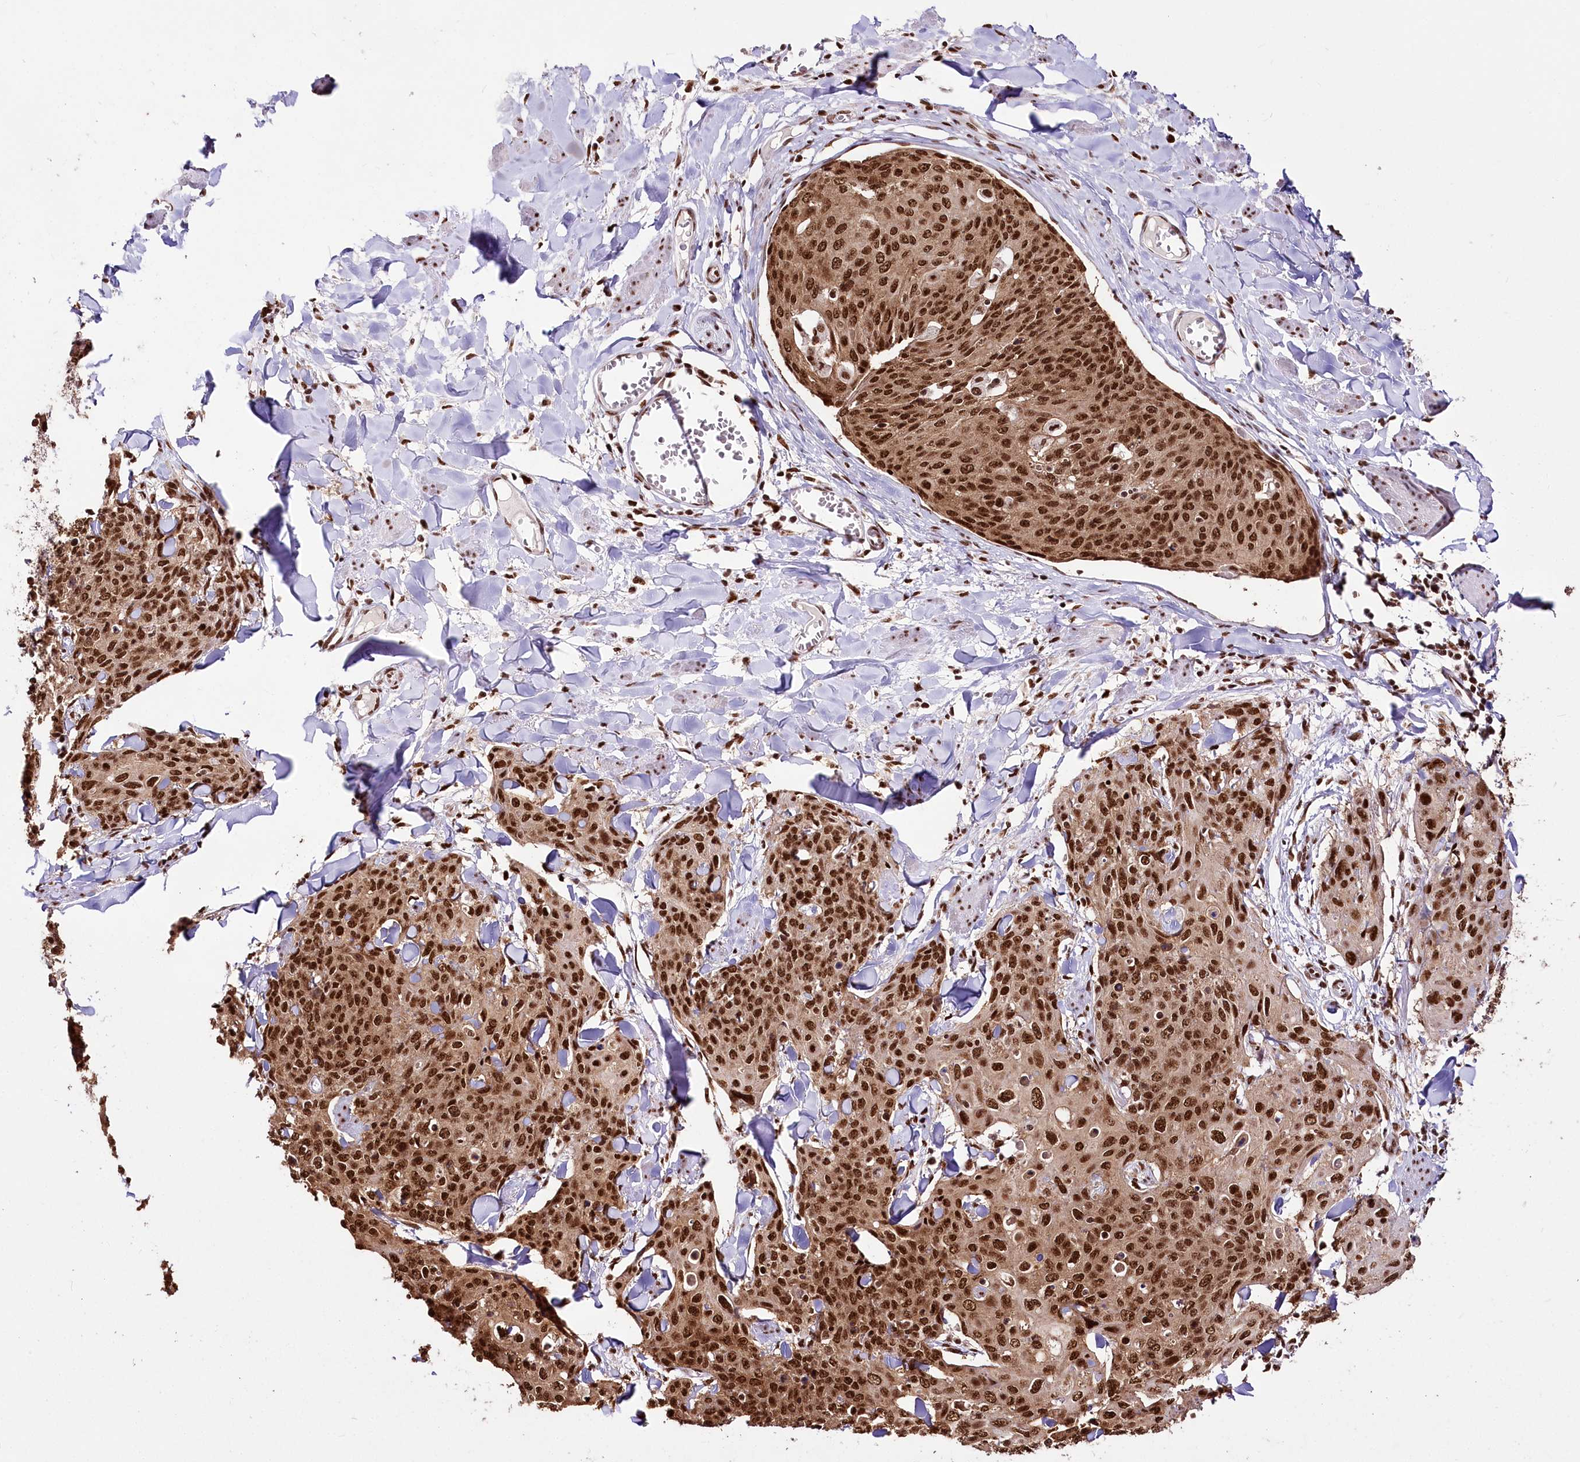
{"staining": {"intensity": "strong", "quantity": ">75%", "location": "nuclear"}, "tissue": "skin cancer", "cell_type": "Tumor cells", "image_type": "cancer", "snomed": [{"axis": "morphology", "description": "Squamous cell carcinoma, NOS"}, {"axis": "topography", "description": "Skin"}, {"axis": "topography", "description": "Vulva"}], "caption": "High-power microscopy captured an IHC histopathology image of squamous cell carcinoma (skin), revealing strong nuclear positivity in approximately >75% of tumor cells.", "gene": "SMARCE1", "patient": {"sex": "female", "age": 85}}